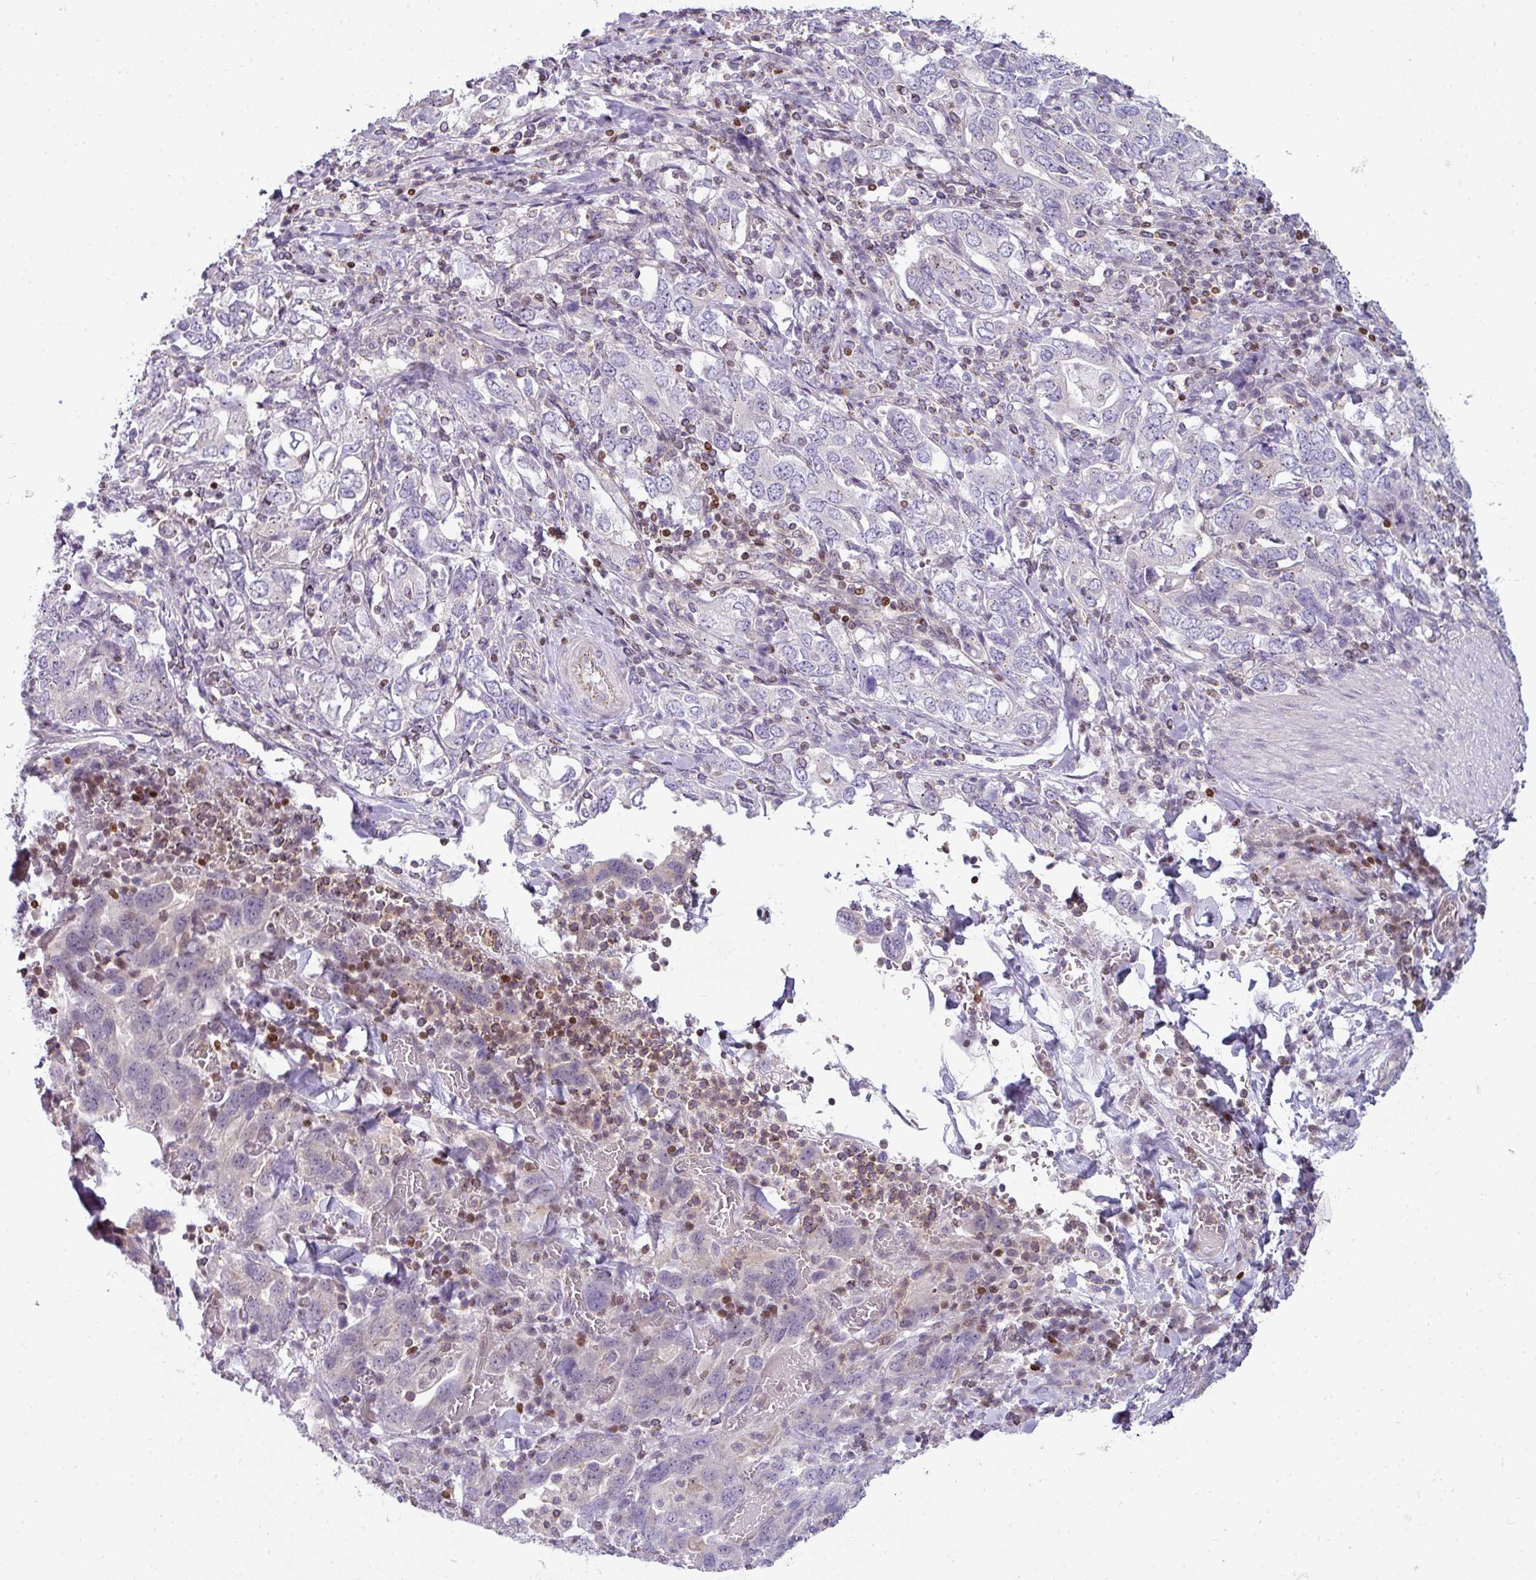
{"staining": {"intensity": "negative", "quantity": "none", "location": "none"}, "tissue": "stomach cancer", "cell_type": "Tumor cells", "image_type": "cancer", "snomed": [{"axis": "morphology", "description": "Adenocarcinoma, NOS"}, {"axis": "topography", "description": "Stomach, upper"}, {"axis": "topography", "description": "Stomach"}], "caption": "DAB immunohistochemical staining of human stomach cancer (adenocarcinoma) shows no significant positivity in tumor cells. (DAB immunohistochemistry (IHC) with hematoxylin counter stain).", "gene": "STAT5A", "patient": {"sex": "male", "age": 62}}